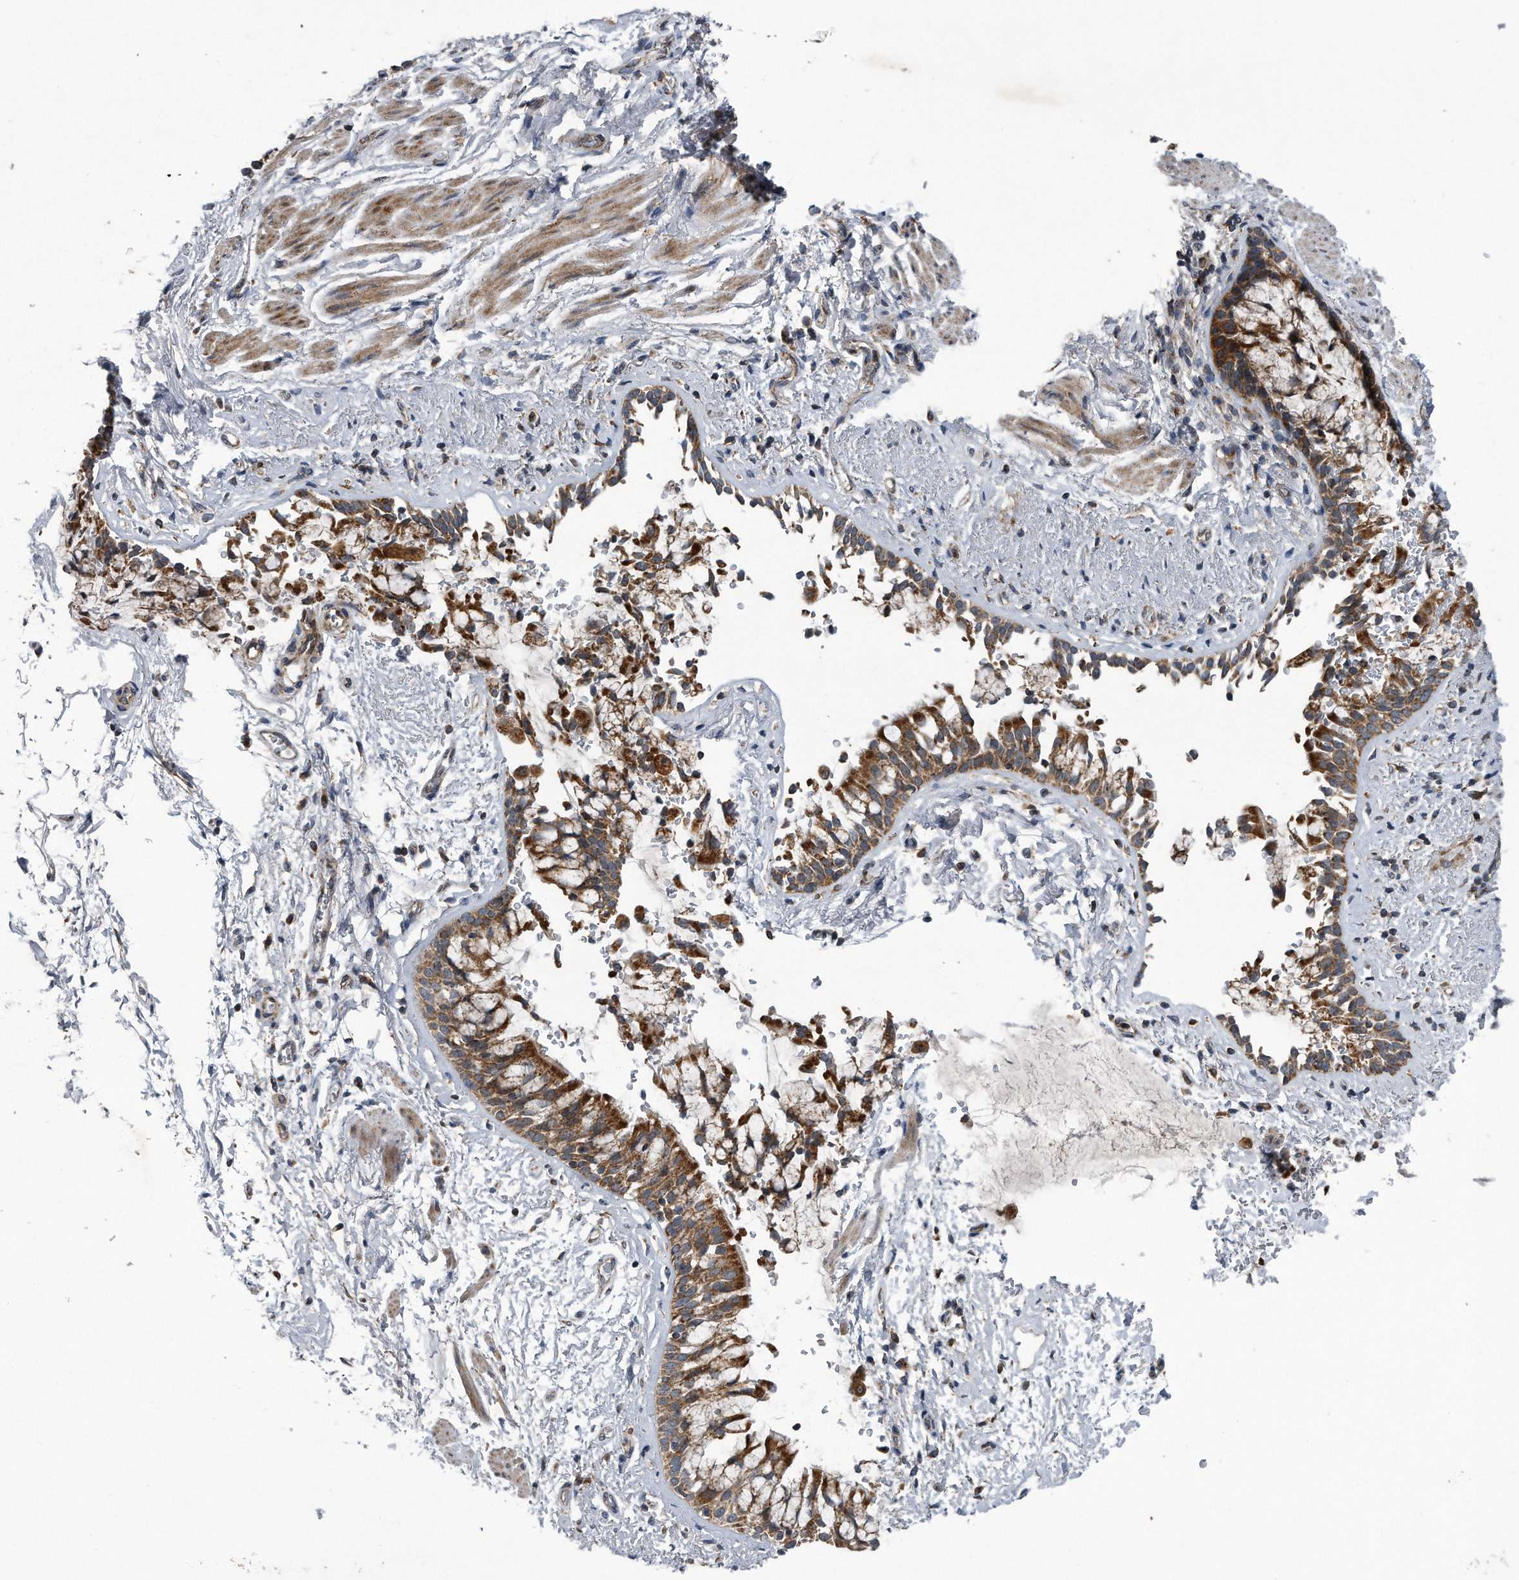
{"staining": {"intensity": "strong", "quantity": ">75%", "location": "cytoplasmic/membranous"}, "tissue": "bronchus", "cell_type": "Respiratory epithelial cells", "image_type": "normal", "snomed": [{"axis": "morphology", "description": "Normal tissue, NOS"}, {"axis": "morphology", "description": "Inflammation, NOS"}, {"axis": "topography", "description": "Cartilage tissue"}, {"axis": "topography", "description": "Bronchus"}, {"axis": "topography", "description": "Lung"}], "caption": "An image of human bronchus stained for a protein exhibits strong cytoplasmic/membranous brown staining in respiratory epithelial cells. (DAB (3,3'-diaminobenzidine) IHC, brown staining for protein, blue staining for nuclei).", "gene": "LYRM4", "patient": {"sex": "female", "age": 64}}